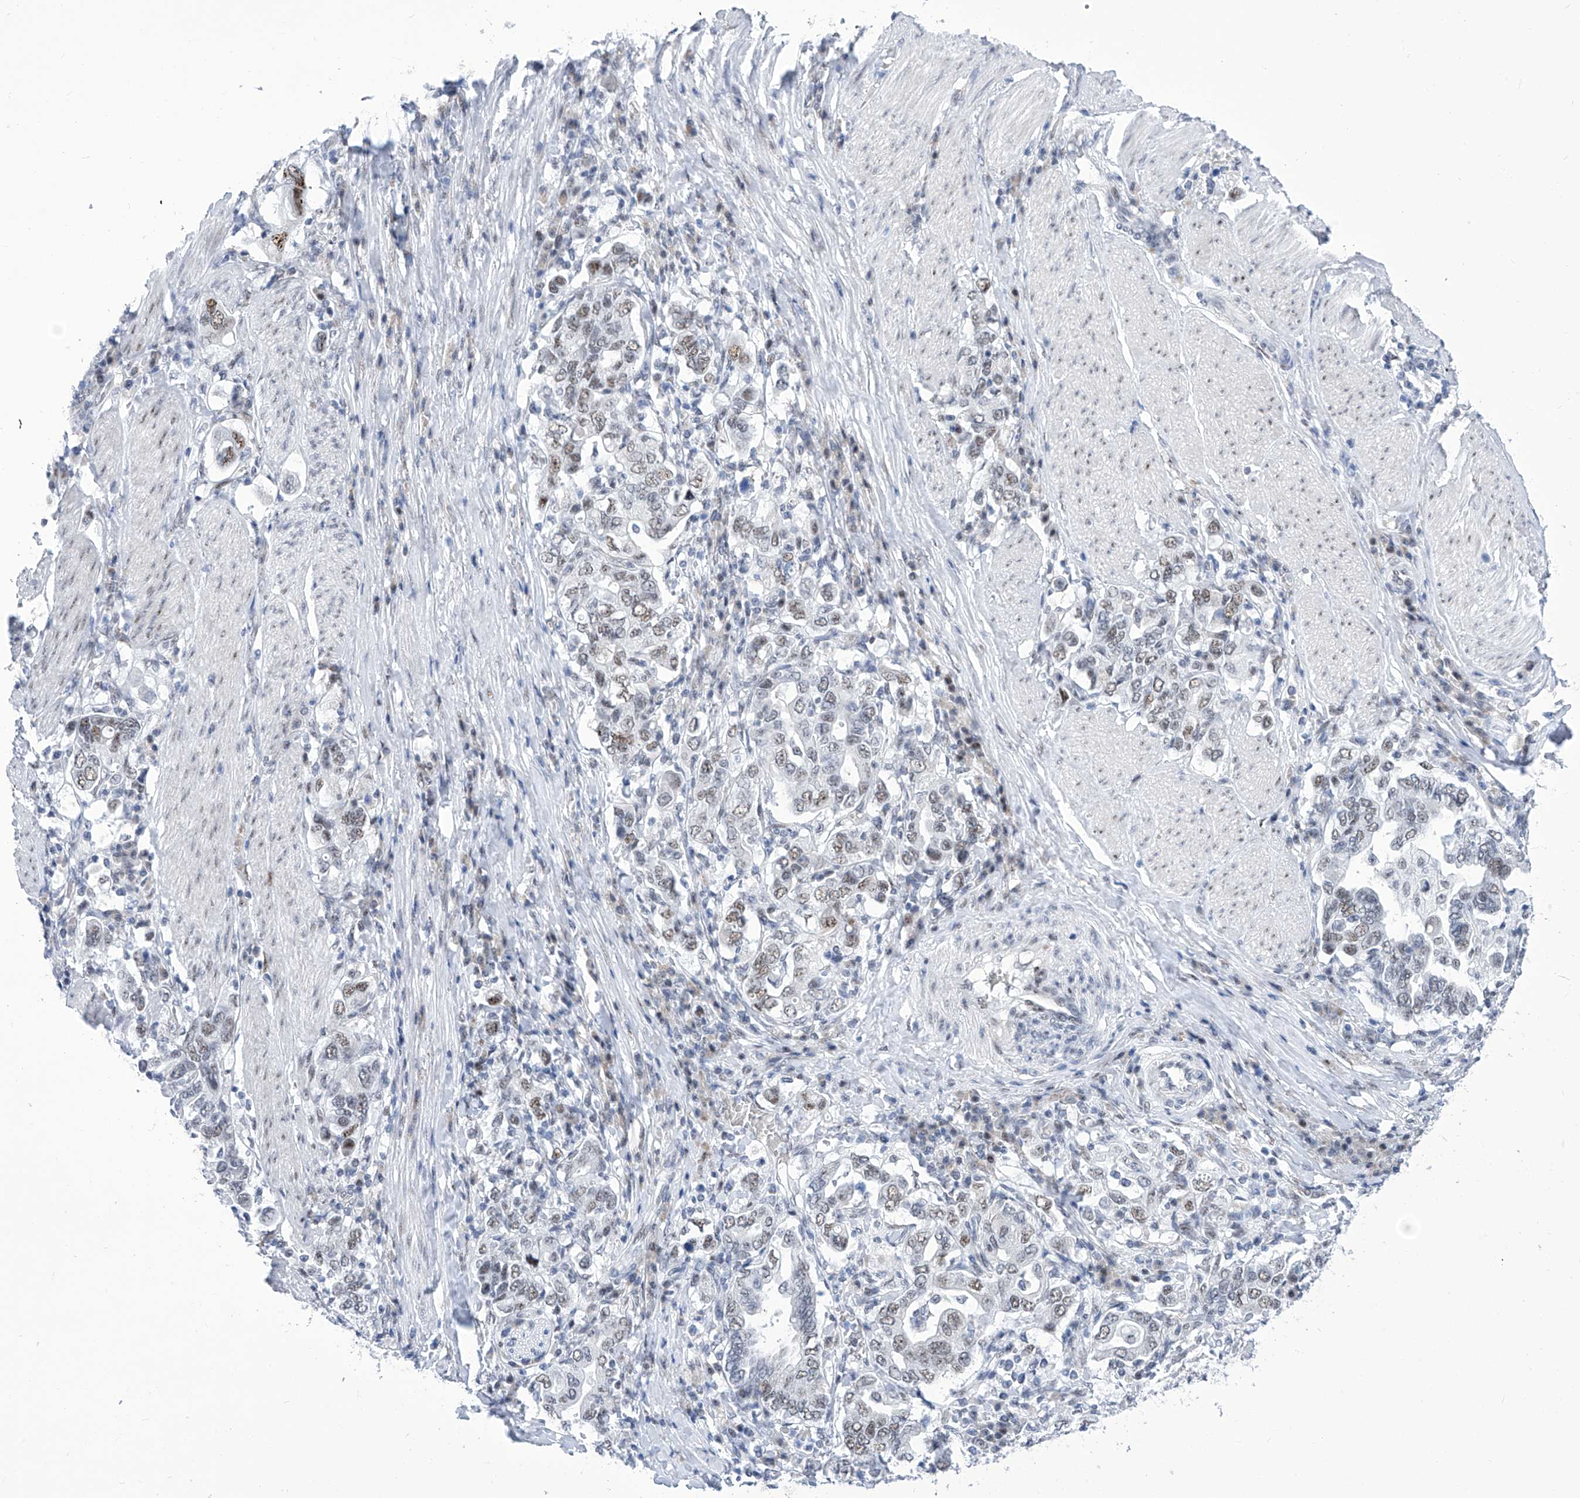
{"staining": {"intensity": "weak", "quantity": "25%-75%", "location": "nuclear"}, "tissue": "stomach cancer", "cell_type": "Tumor cells", "image_type": "cancer", "snomed": [{"axis": "morphology", "description": "Adenocarcinoma, NOS"}, {"axis": "topography", "description": "Stomach, upper"}], "caption": "Immunohistochemistry (DAB) staining of adenocarcinoma (stomach) demonstrates weak nuclear protein staining in approximately 25%-75% of tumor cells.", "gene": "SART1", "patient": {"sex": "male", "age": 62}}